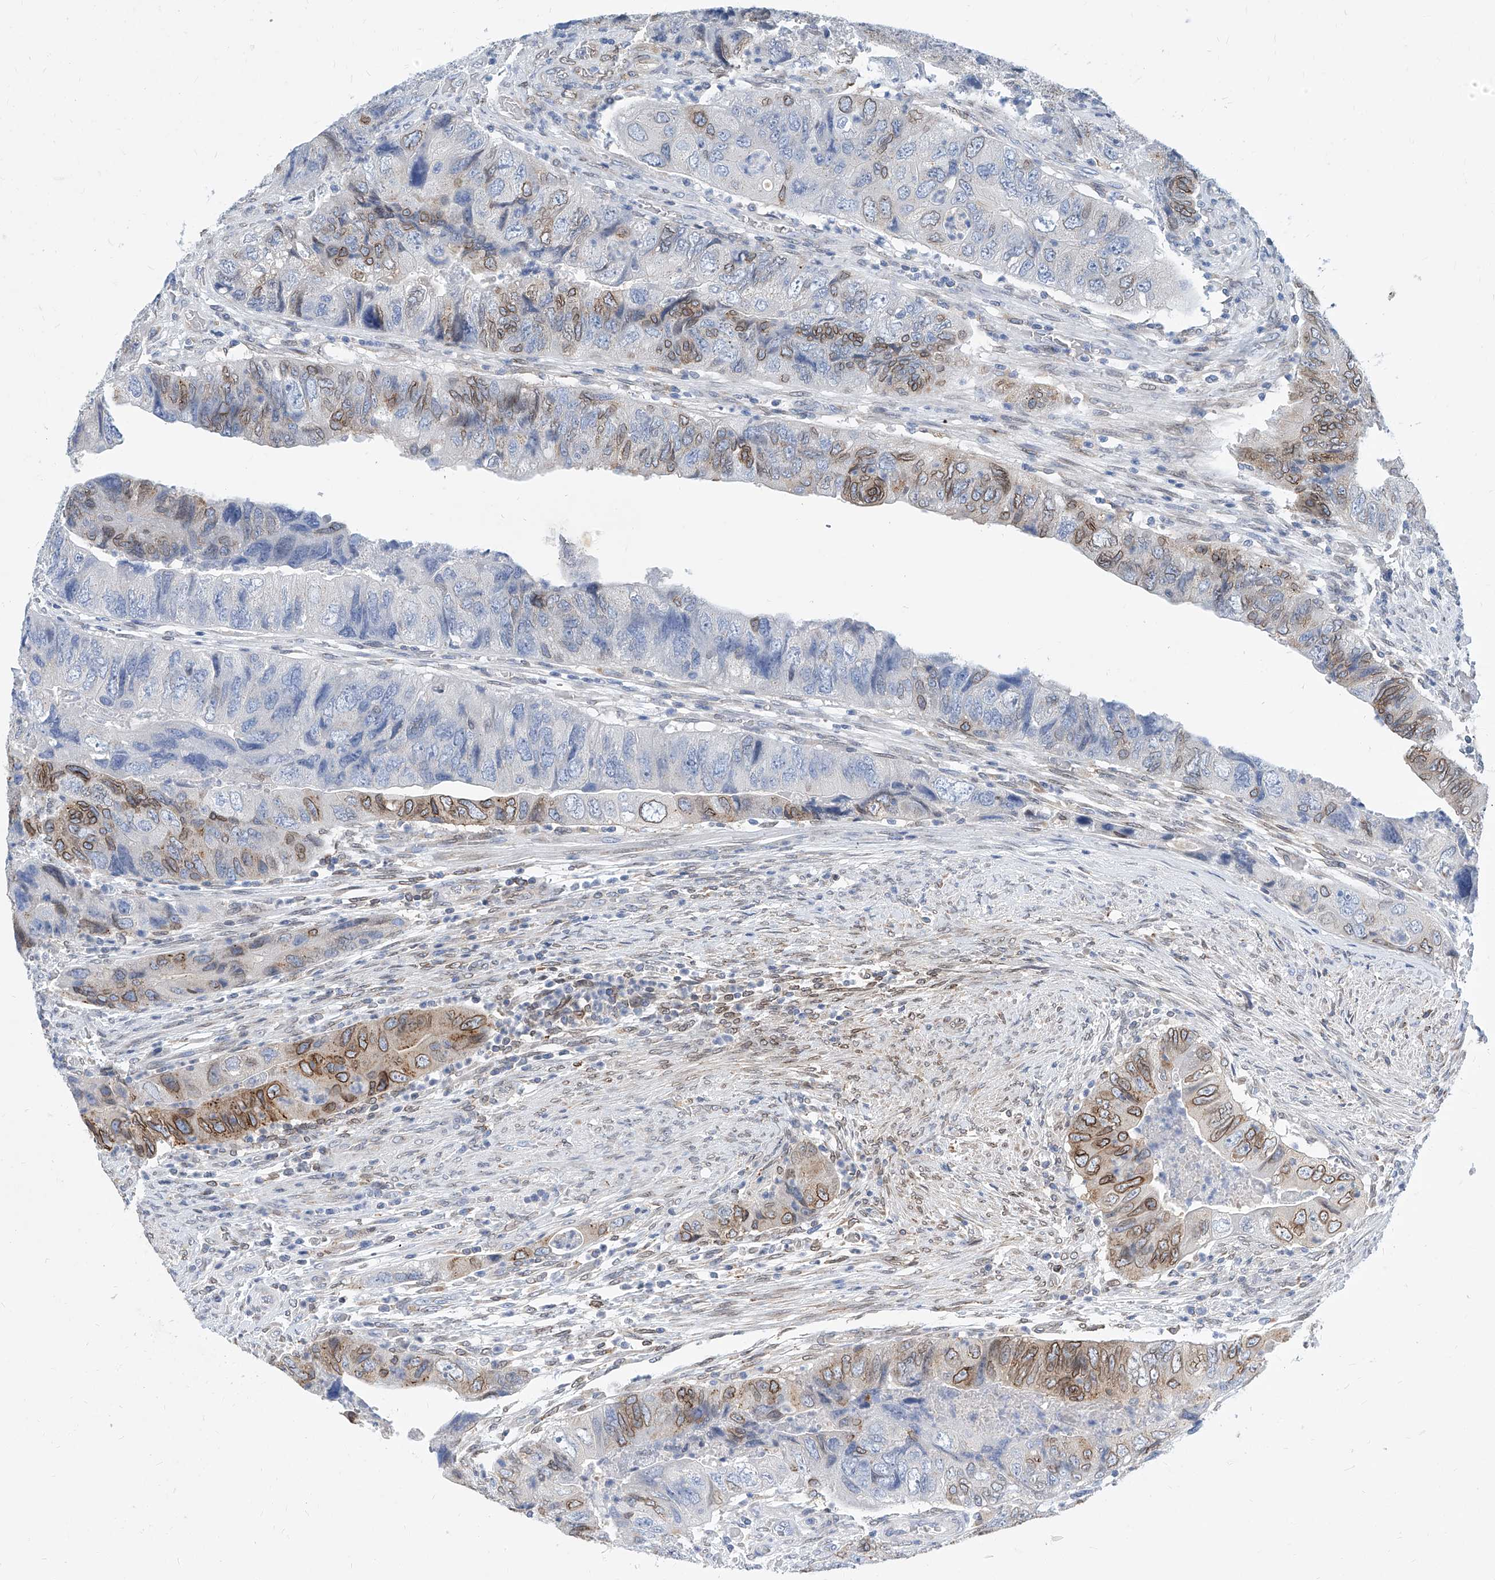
{"staining": {"intensity": "moderate", "quantity": "<25%", "location": "cytoplasmic/membranous,nuclear"}, "tissue": "colorectal cancer", "cell_type": "Tumor cells", "image_type": "cancer", "snomed": [{"axis": "morphology", "description": "Adenocarcinoma, NOS"}, {"axis": "topography", "description": "Rectum"}], "caption": "Protein analysis of colorectal adenocarcinoma tissue exhibits moderate cytoplasmic/membranous and nuclear staining in about <25% of tumor cells.", "gene": "MX2", "patient": {"sex": "male", "age": 63}}